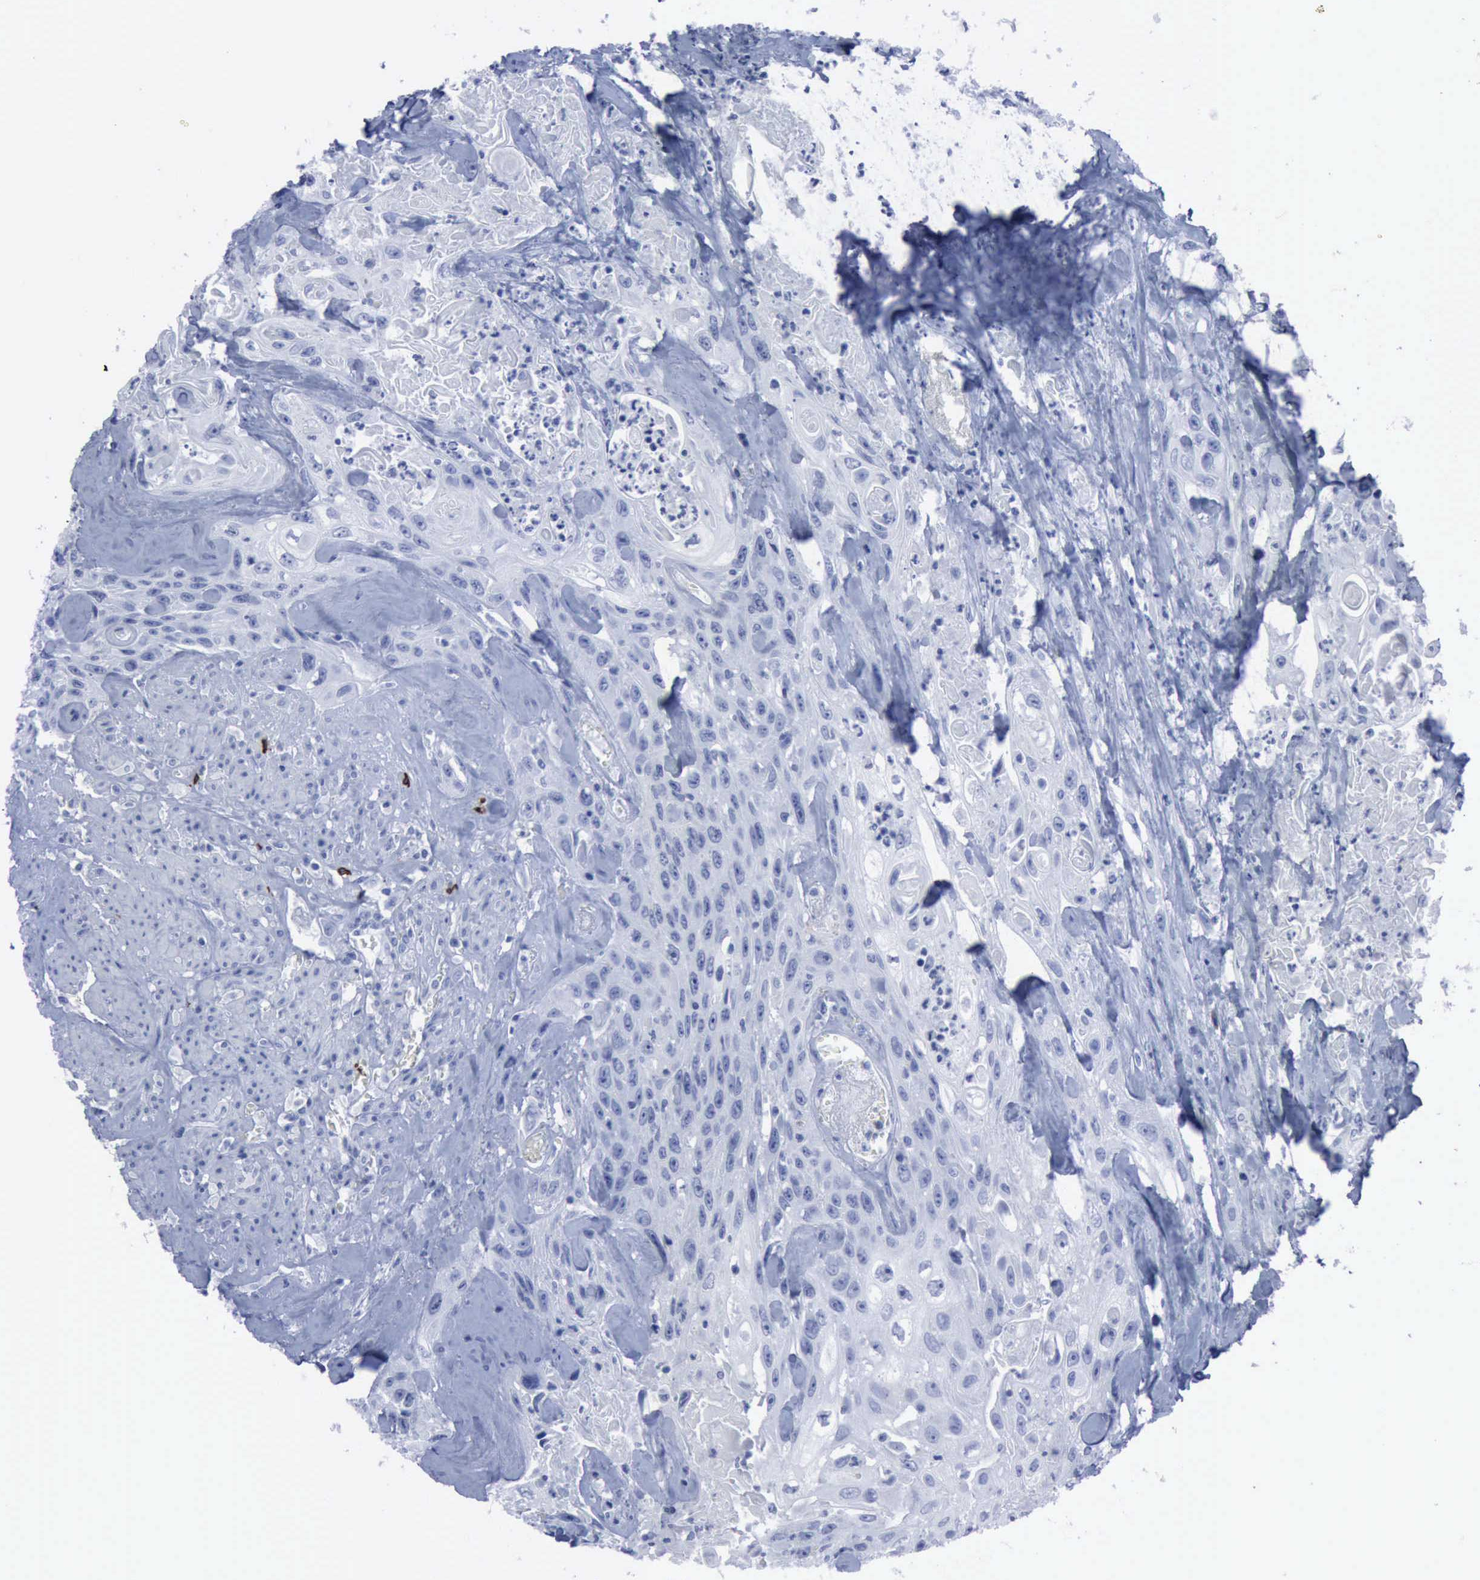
{"staining": {"intensity": "negative", "quantity": "none", "location": "none"}, "tissue": "urothelial cancer", "cell_type": "Tumor cells", "image_type": "cancer", "snomed": [{"axis": "morphology", "description": "Urothelial carcinoma, High grade"}, {"axis": "topography", "description": "Urinary bladder"}], "caption": "A micrograph of human high-grade urothelial carcinoma is negative for staining in tumor cells.", "gene": "NGFR", "patient": {"sex": "female", "age": 84}}